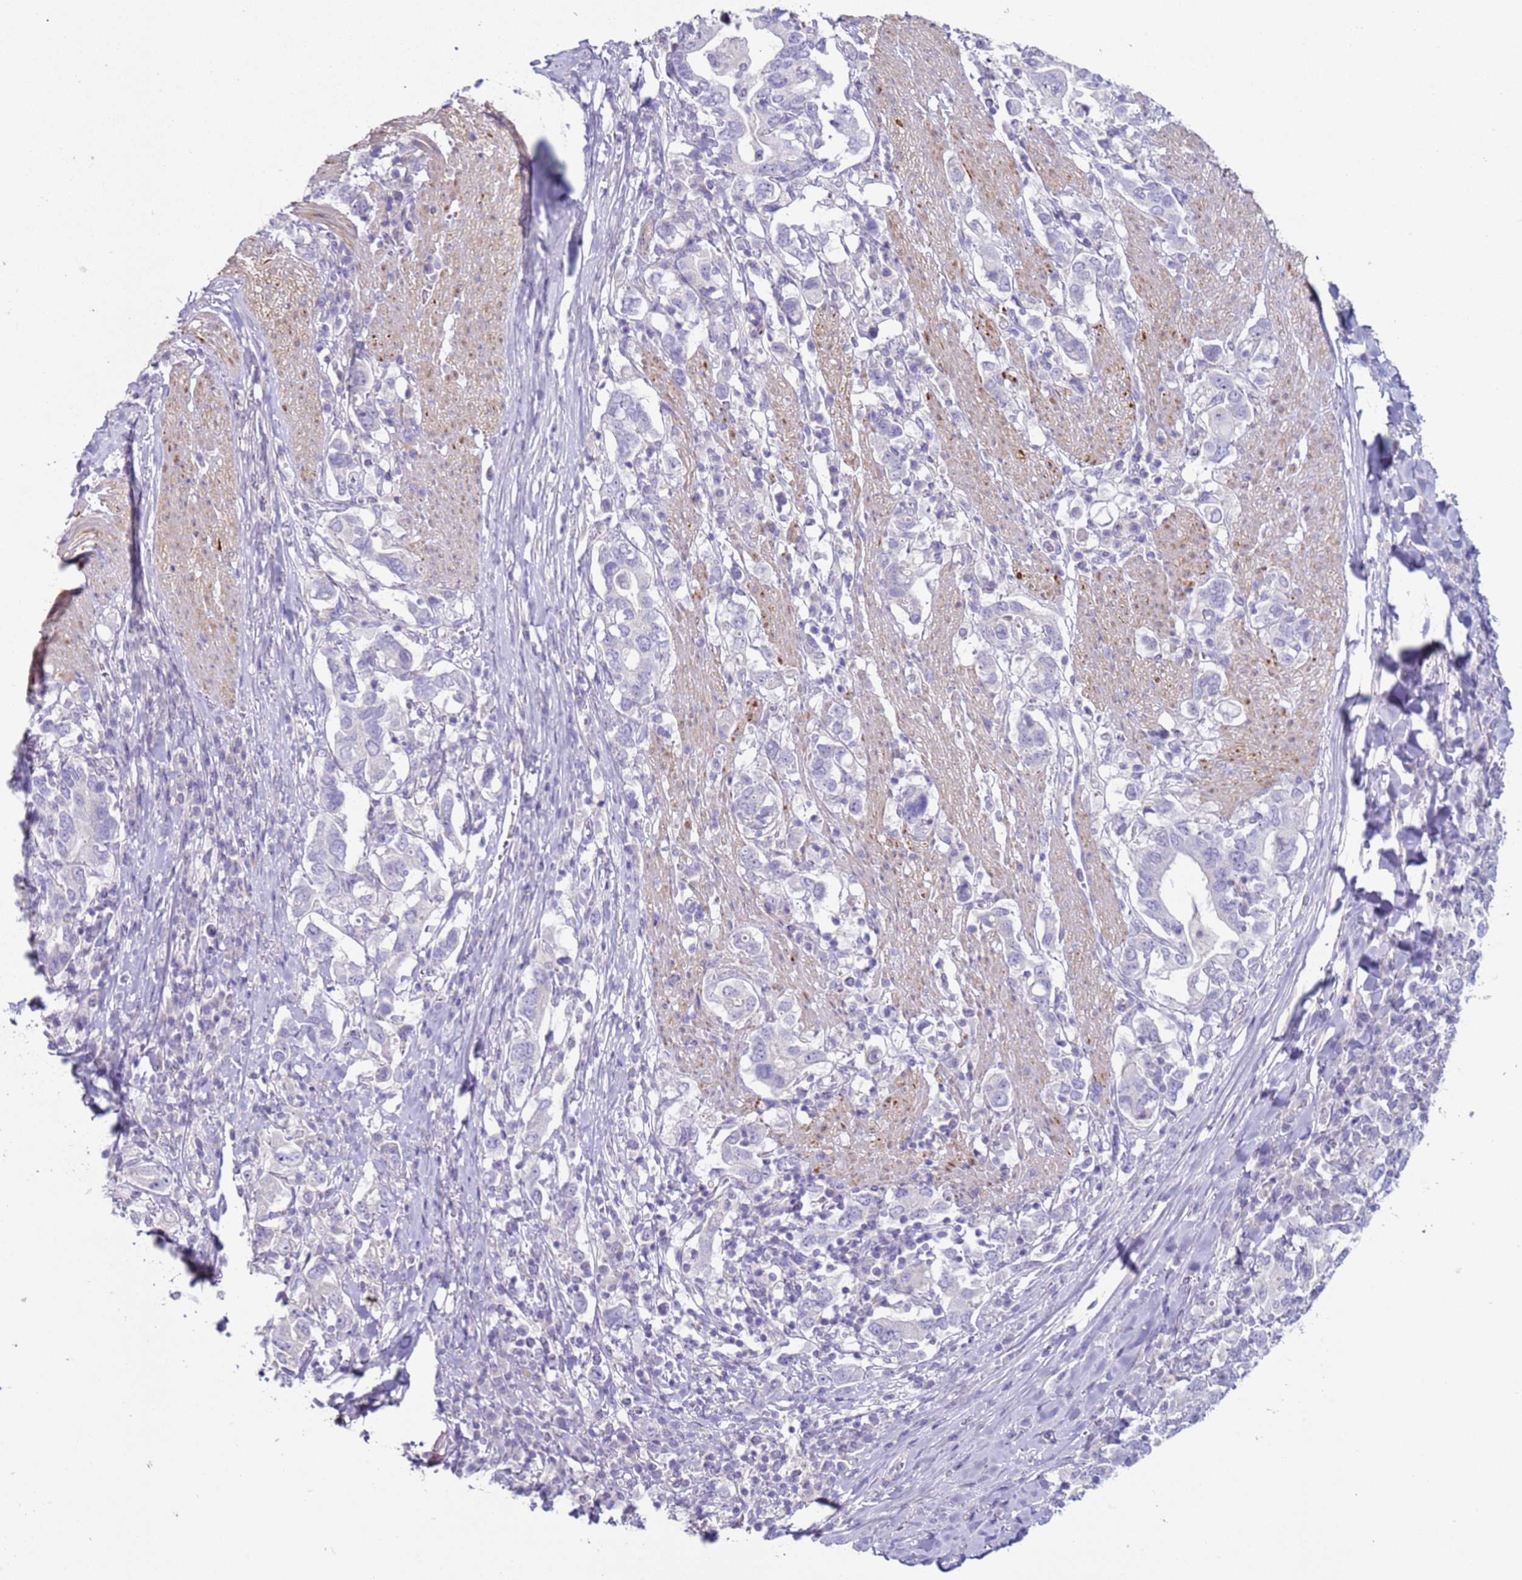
{"staining": {"intensity": "negative", "quantity": "none", "location": "none"}, "tissue": "stomach cancer", "cell_type": "Tumor cells", "image_type": "cancer", "snomed": [{"axis": "morphology", "description": "Adenocarcinoma, NOS"}, {"axis": "topography", "description": "Stomach, upper"}, {"axis": "topography", "description": "Stomach"}], "caption": "DAB (3,3'-diaminobenzidine) immunohistochemical staining of adenocarcinoma (stomach) exhibits no significant staining in tumor cells. (Immunohistochemistry (ihc), brightfield microscopy, high magnification).", "gene": "NPAP1", "patient": {"sex": "male", "age": 62}}